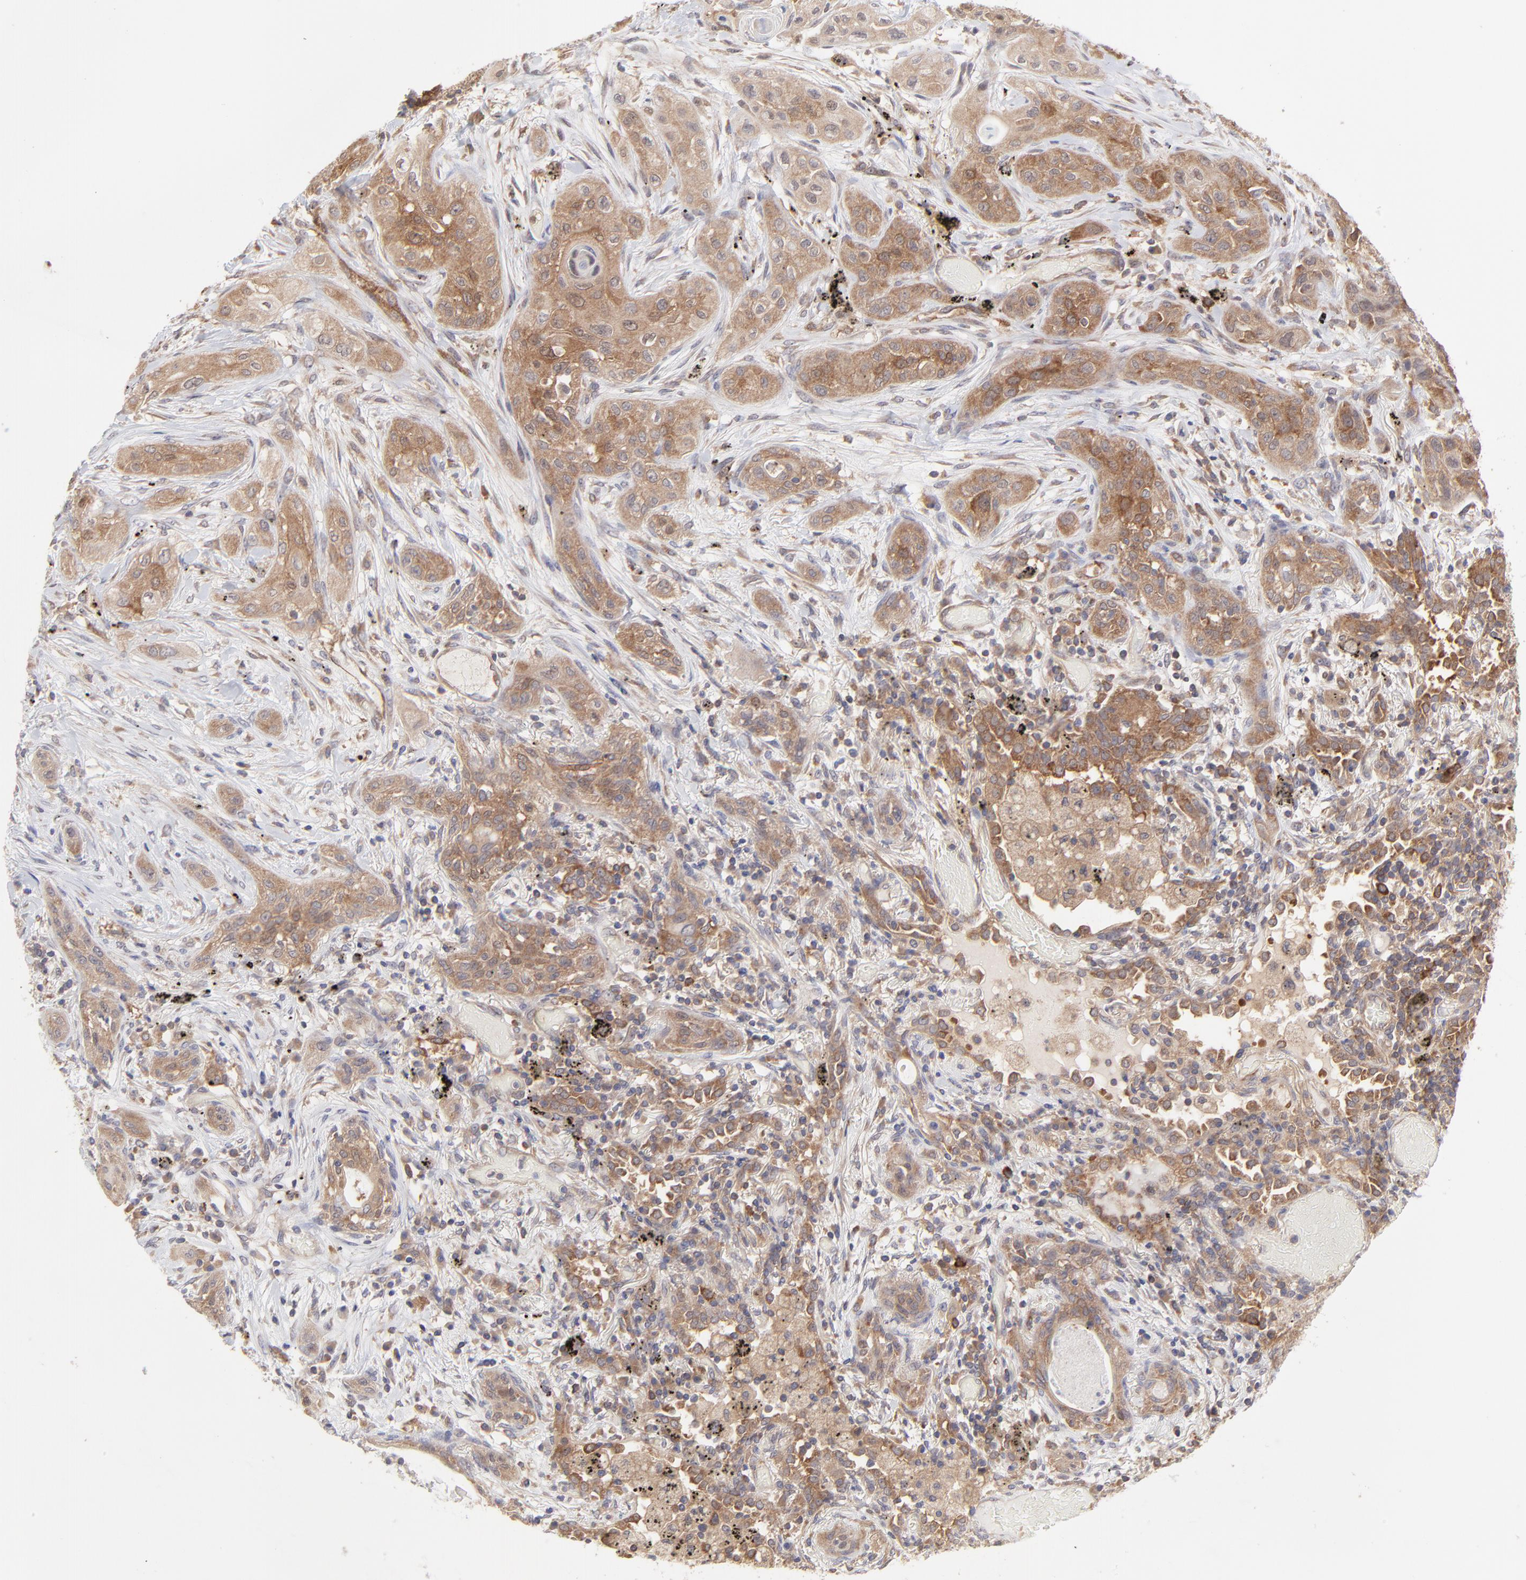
{"staining": {"intensity": "moderate", "quantity": ">75%", "location": "cytoplasmic/membranous"}, "tissue": "lung cancer", "cell_type": "Tumor cells", "image_type": "cancer", "snomed": [{"axis": "morphology", "description": "Squamous cell carcinoma, NOS"}, {"axis": "topography", "description": "Lung"}], "caption": "High-power microscopy captured an immunohistochemistry photomicrograph of lung cancer, revealing moderate cytoplasmic/membranous positivity in approximately >75% of tumor cells.", "gene": "GART", "patient": {"sex": "female", "age": 47}}